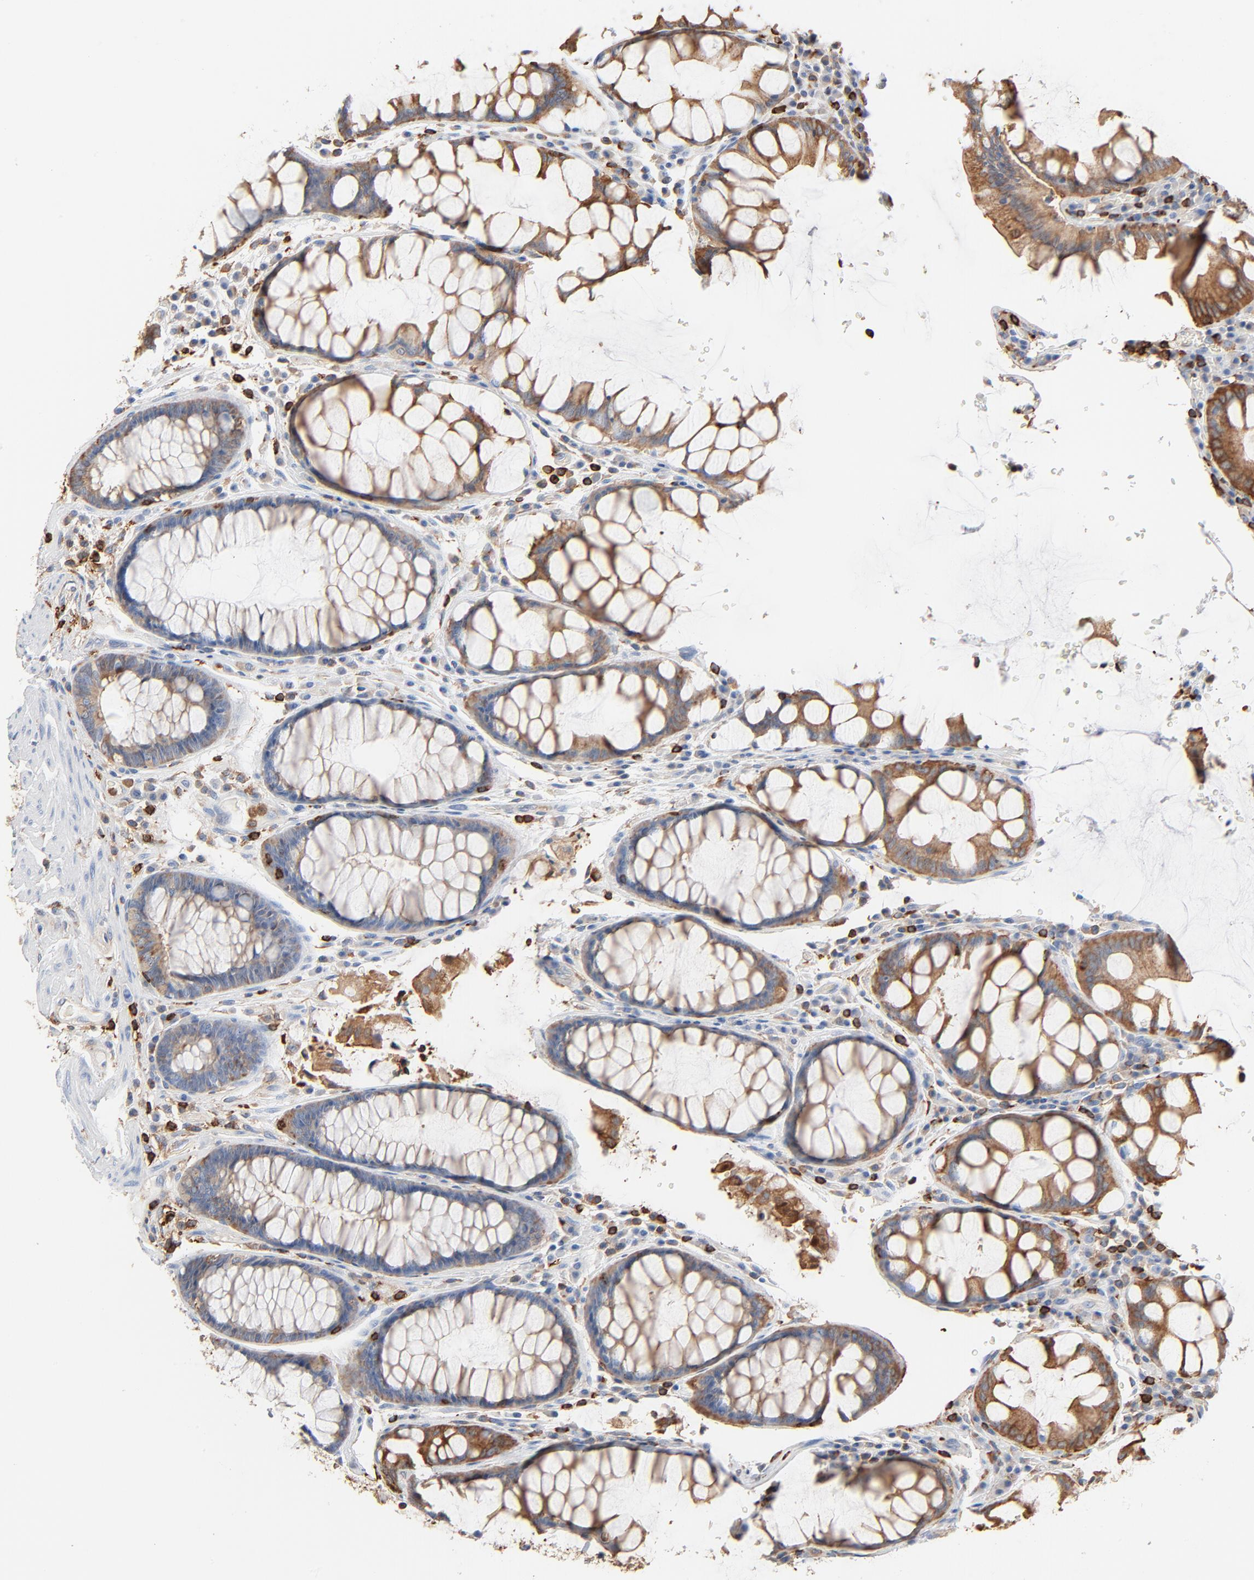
{"staining": {"intensity": "negative", "quantity": "none", "location": "none"}, "tissue": "colorectal cancer", "cell_type": "Tumor cells", "image_type": "cancer", "snomed": [{"axis": "morphology", "description": "Normal tissue, NOS"}, {"axis": "morphology", "description": "Adenocarcinoma, NOS"}, {"axis": "topography", "description": "Colon"}], "caption": "Tumor cells show no significant protein positivity in colorectal cancer (adenocarcinoma). (Immunohistochemistry, brightfield microscopy, high magnification).", "gene": "SH3KBP1", "patient": {"sex": "female", "age": 78}}